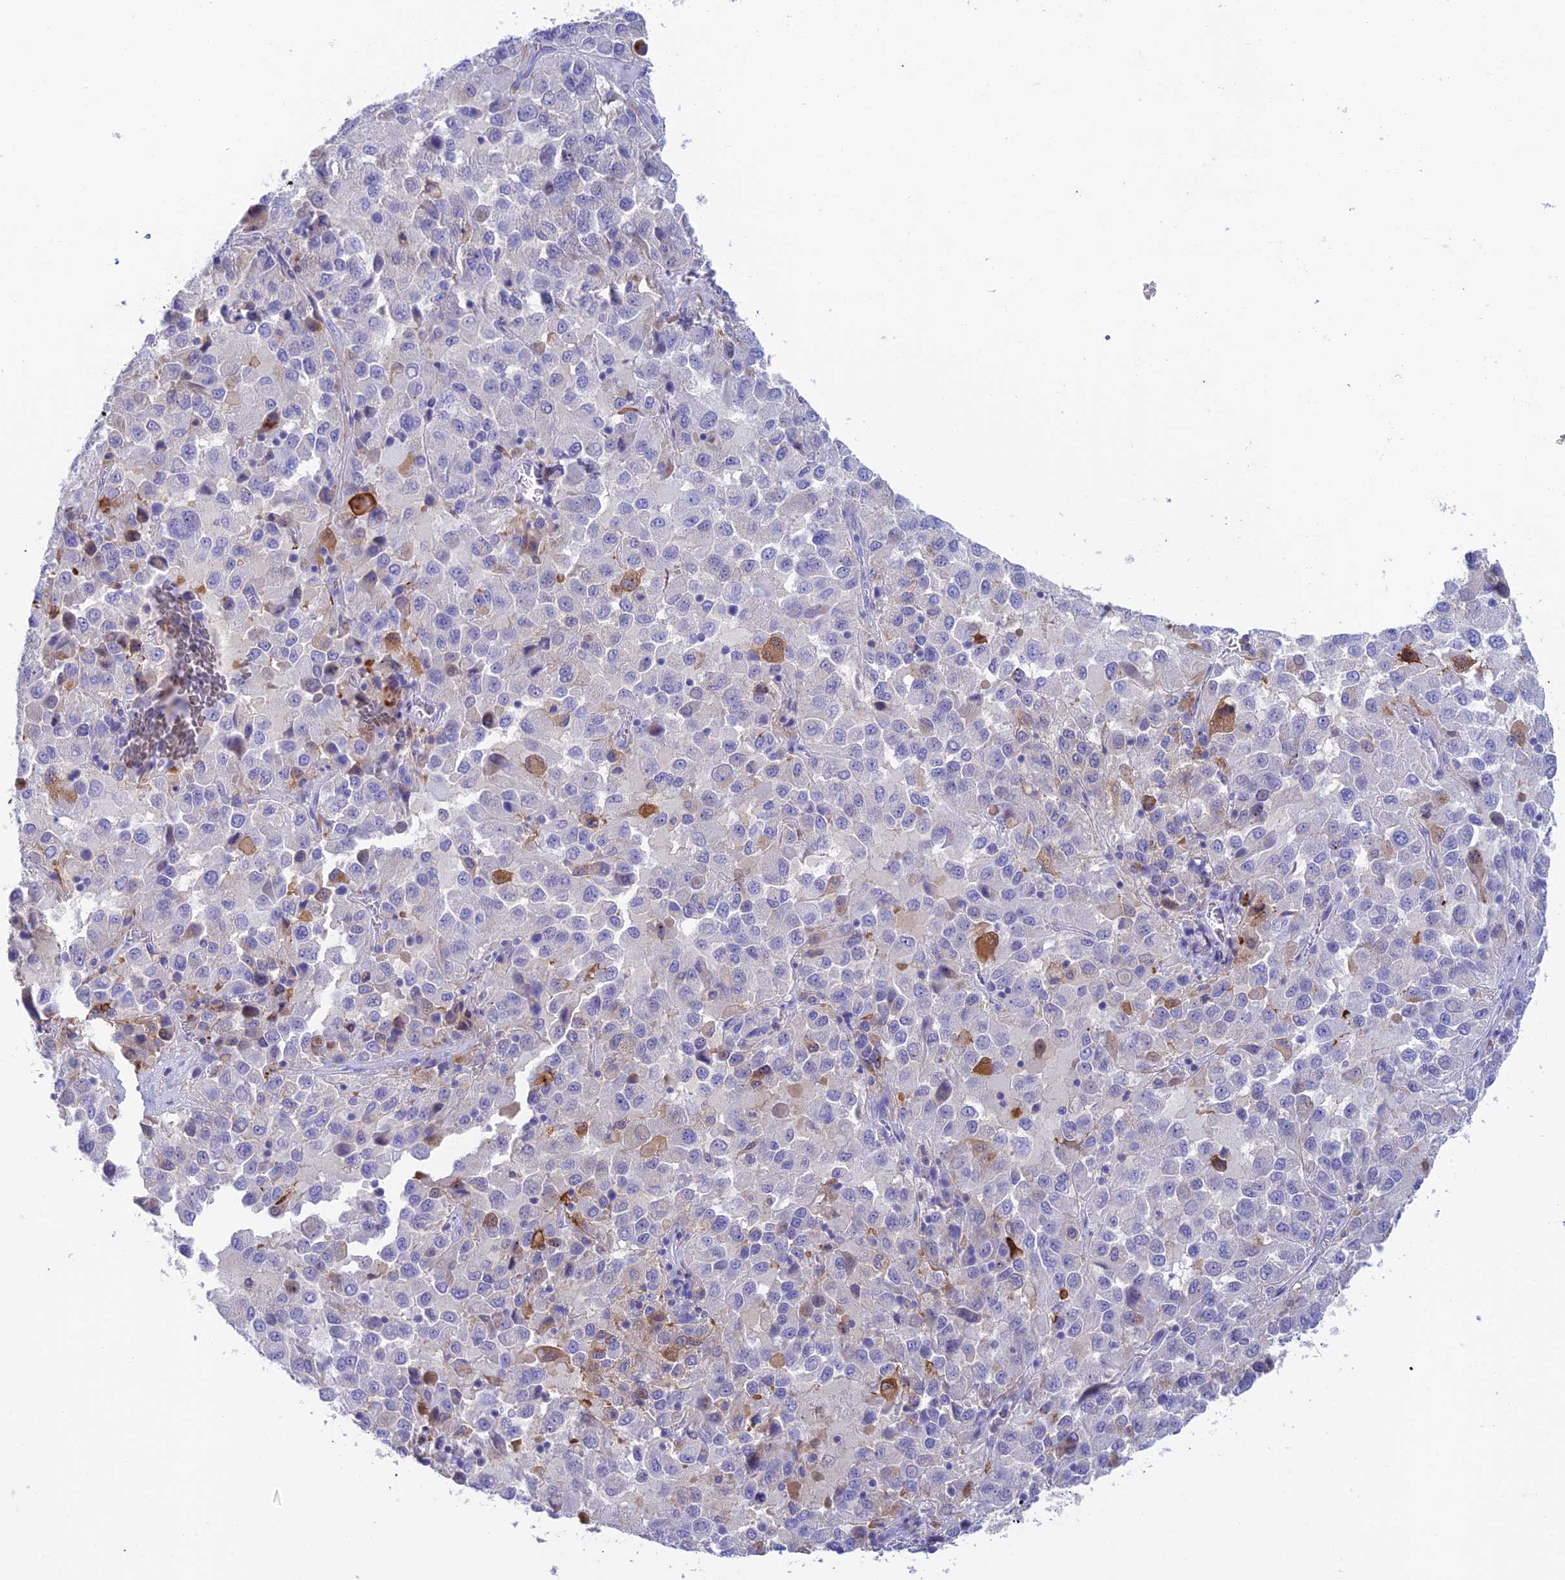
{"staining": {"intensity": "negative", "quantity": "none", "location": "none"}, "tissue": "melanoma", "cell_type": "Tumor cells", "image_type": "cancer", "snomed": [{"axis": "morphology", "description": "Malignant melanoma, Metastatic site"}, {"axis": "topography", "description": "Lung"}], "caption": "A photomicrograph of human melanoma is negative for staining in tumor cells.", "gene": "FGF7", "patient": {"sex": "male", "age": 64}}